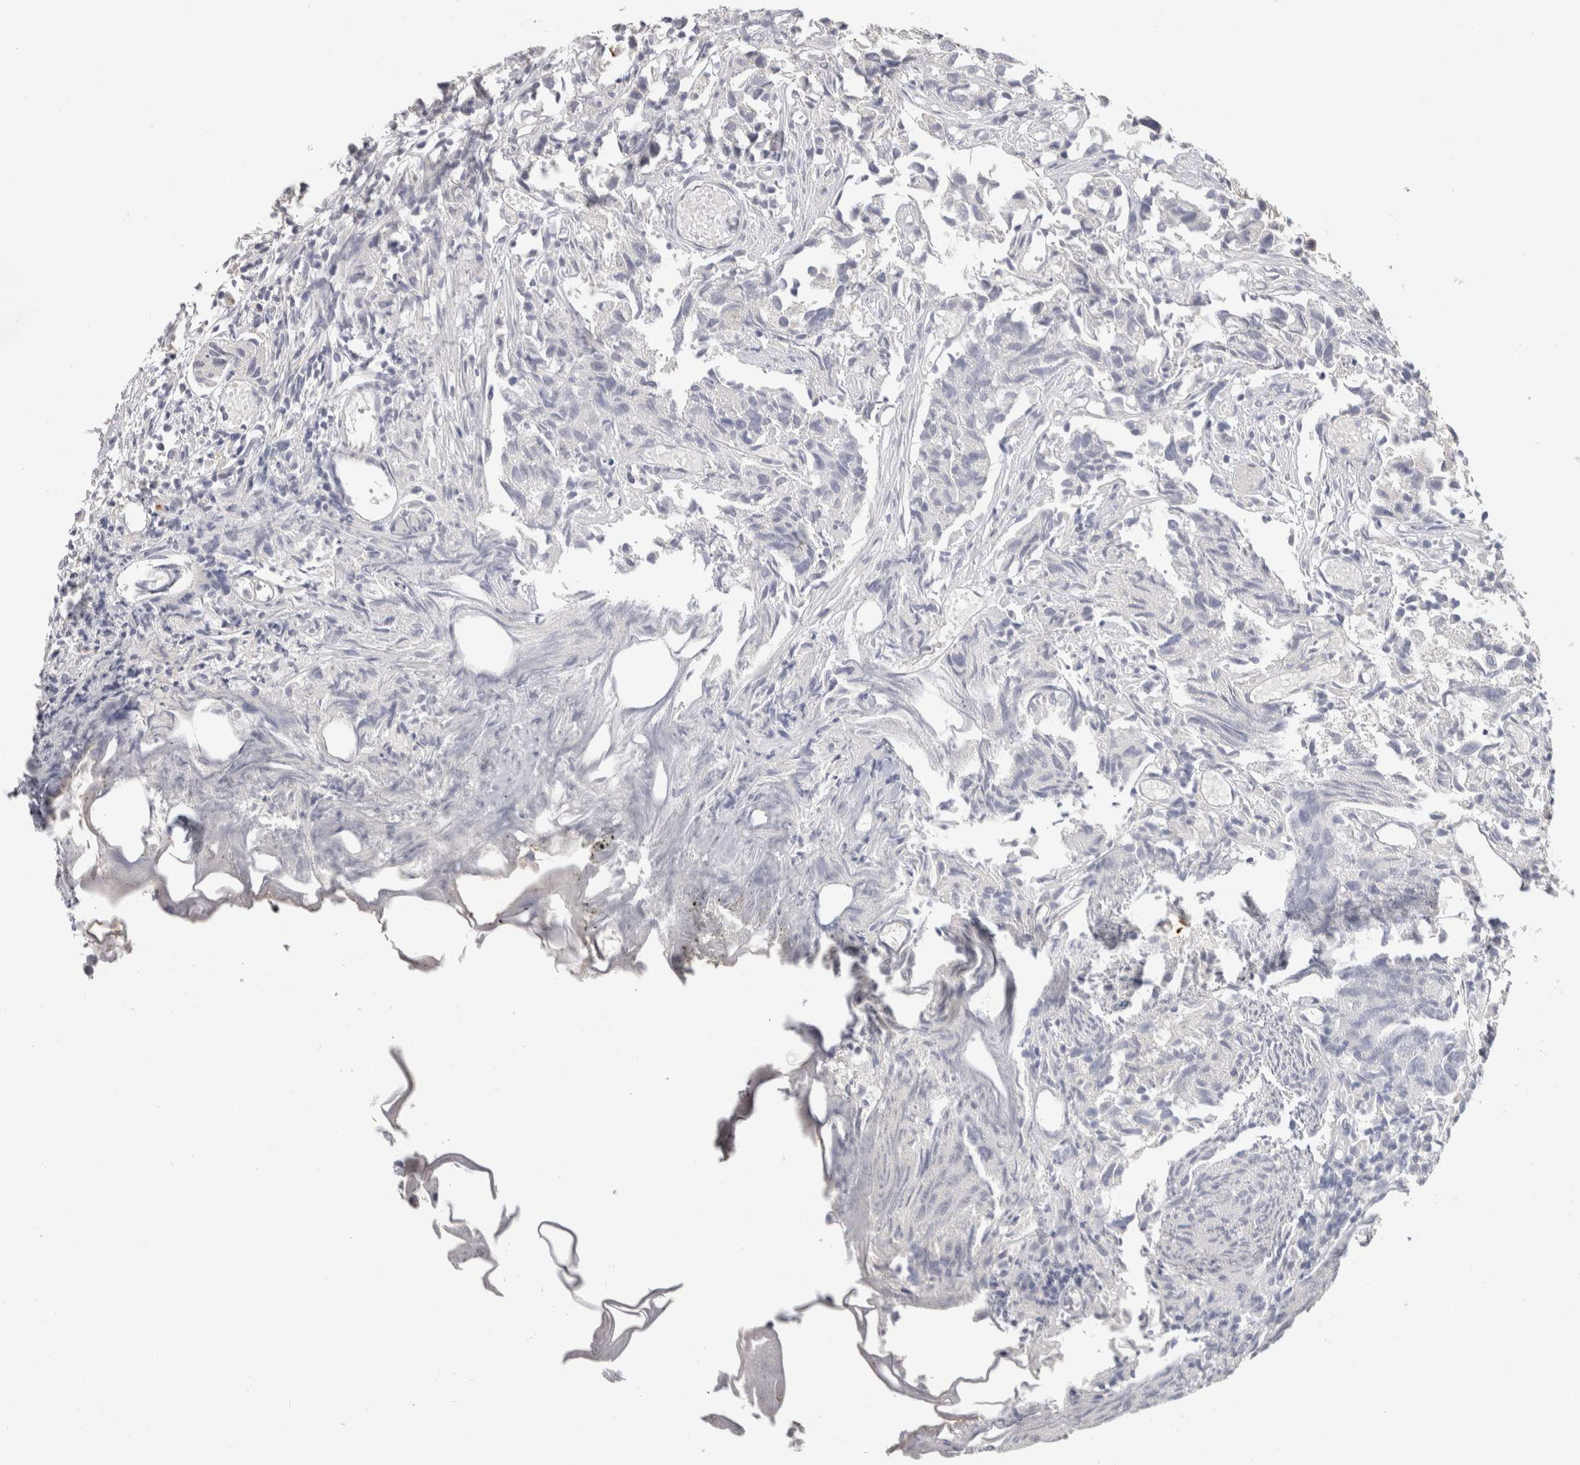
{"staining": {"intensity": "negative", "quantity": "none", "location": "none"}, "tissue": "urothelial cancer", "cell_type": "Tumor cells", "image_type": "cancer", "snomed": [{"axis": "morphology", "description": "Urothelial carcinoma, High grade"}, {"axis": "topography", "description": "Urinary bladder"}], "caption": "Immunohistochemical staining of high-grade urothelial carcinoma shows no significant expression in tumor cells.", "gene": "AFP", "patient": {"sex": "female", "age": 75}}